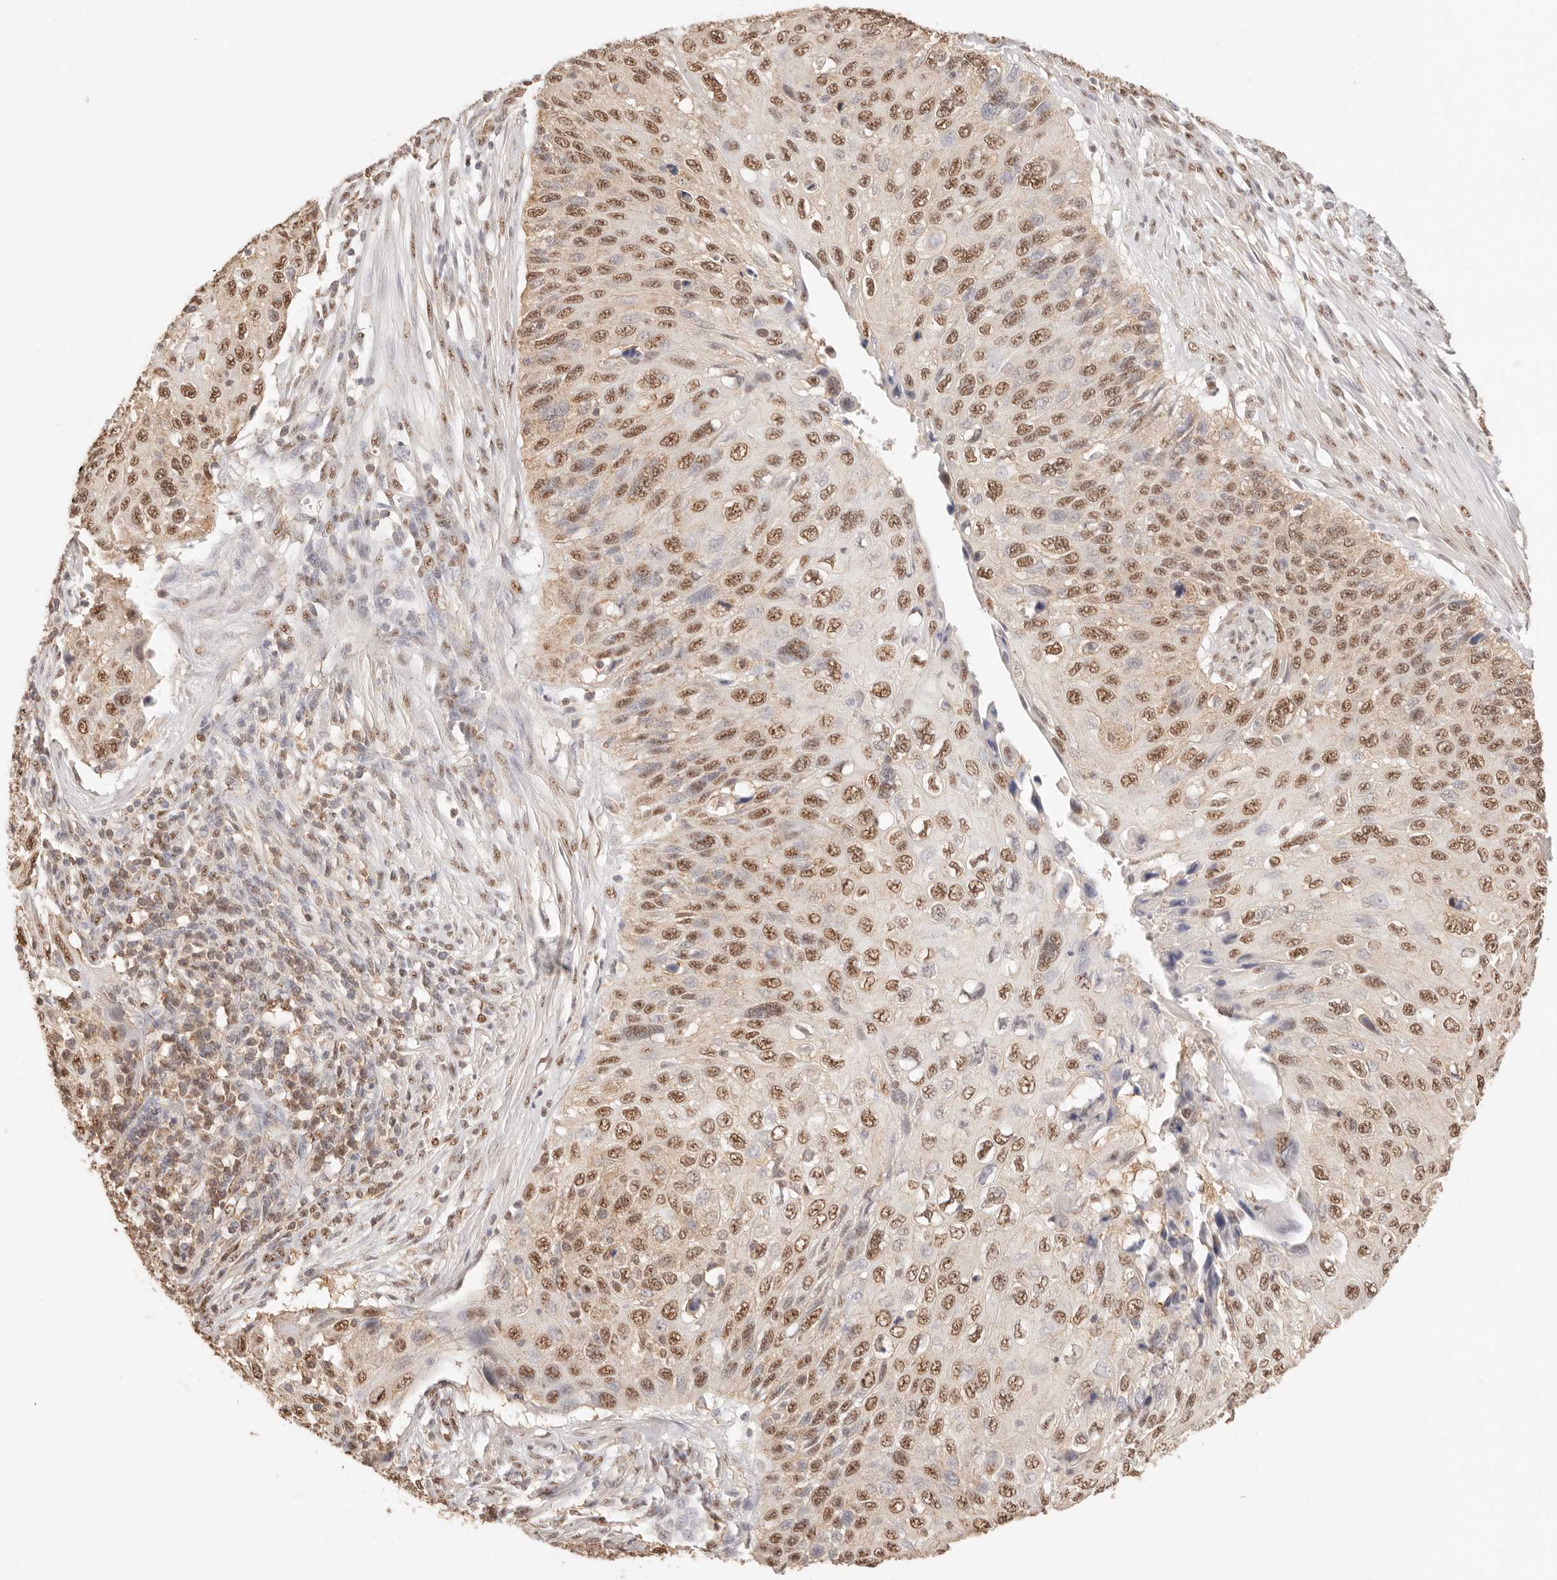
{"staining": {"intensity": "moderate", "quantity": ">75%", "location": "nuclear"}, "tissue": "cervical cancer", "cell_type": "Tumor cells", "image_type": "cancer", "snomed": [{"axis": "morphology", "description": "Squamous cell carcinoma, NOS"}, {"axis": "topography", "description": "Cervix"}], "caption": "Tumor cells reveal medium levels of moderate nuclear positivity in about >75% of cells in squamous cell carcinoma (cervical).", "gene": "IL1R2", "patient": {"sex": "female", "age": 70}}